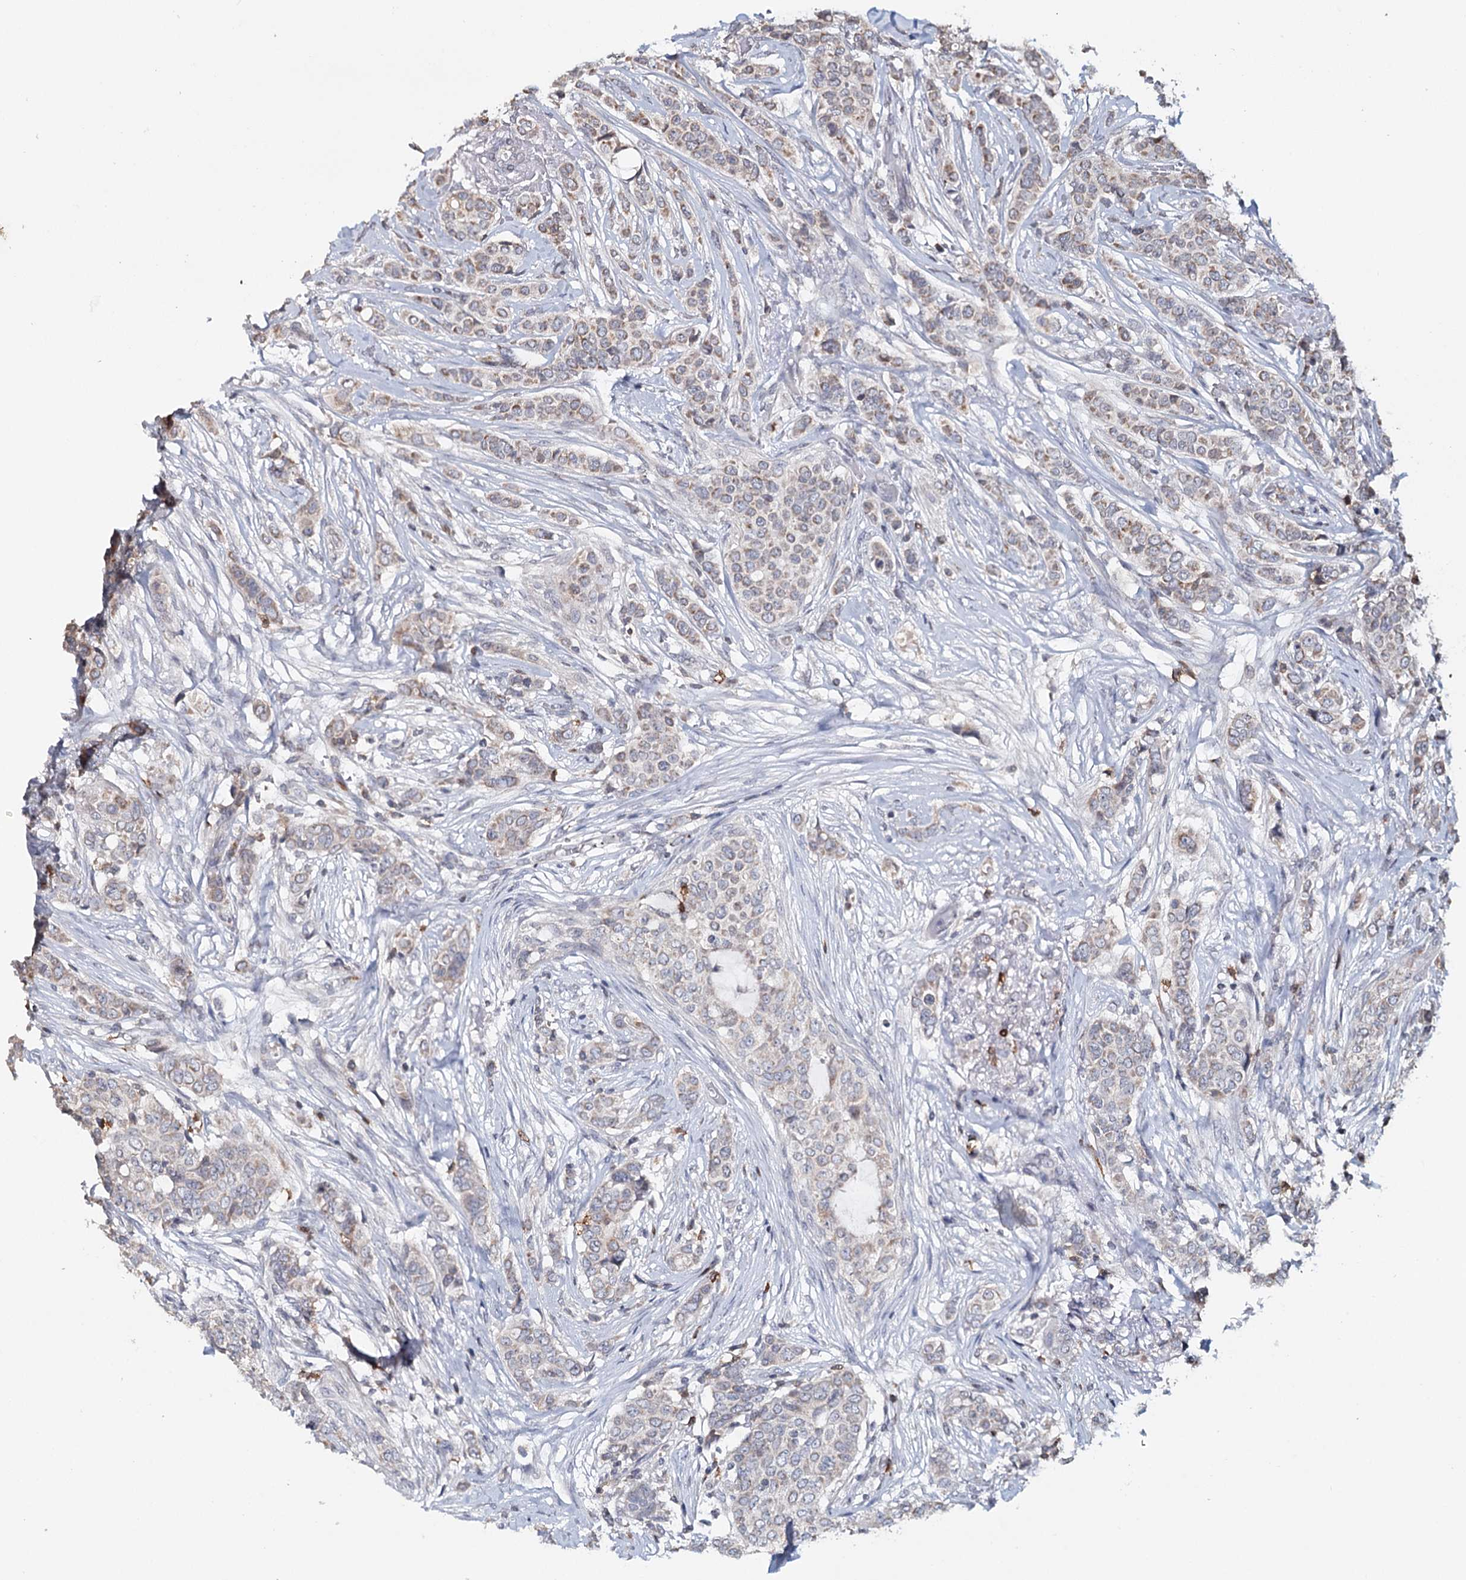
{"staining": {"intensity": "weak", "quantity": "<25%", "location": "cytoplasmic/membranous"}, "tissue": "breast cancer", "cell_type": "Tumor cells", "image_type": "cancer", "snomed": [{"axis": "morphology", "description": "Lobular carcinoma"}, {"axis": "topography", "description": "Breast"}], "caption": "Lobular carcinoma (breast) stained for a protein using immunohistochemistry reveals no positivity tumor cells.", "gene": "ICOS", "patient": {"sex": "female", "age": 51}}